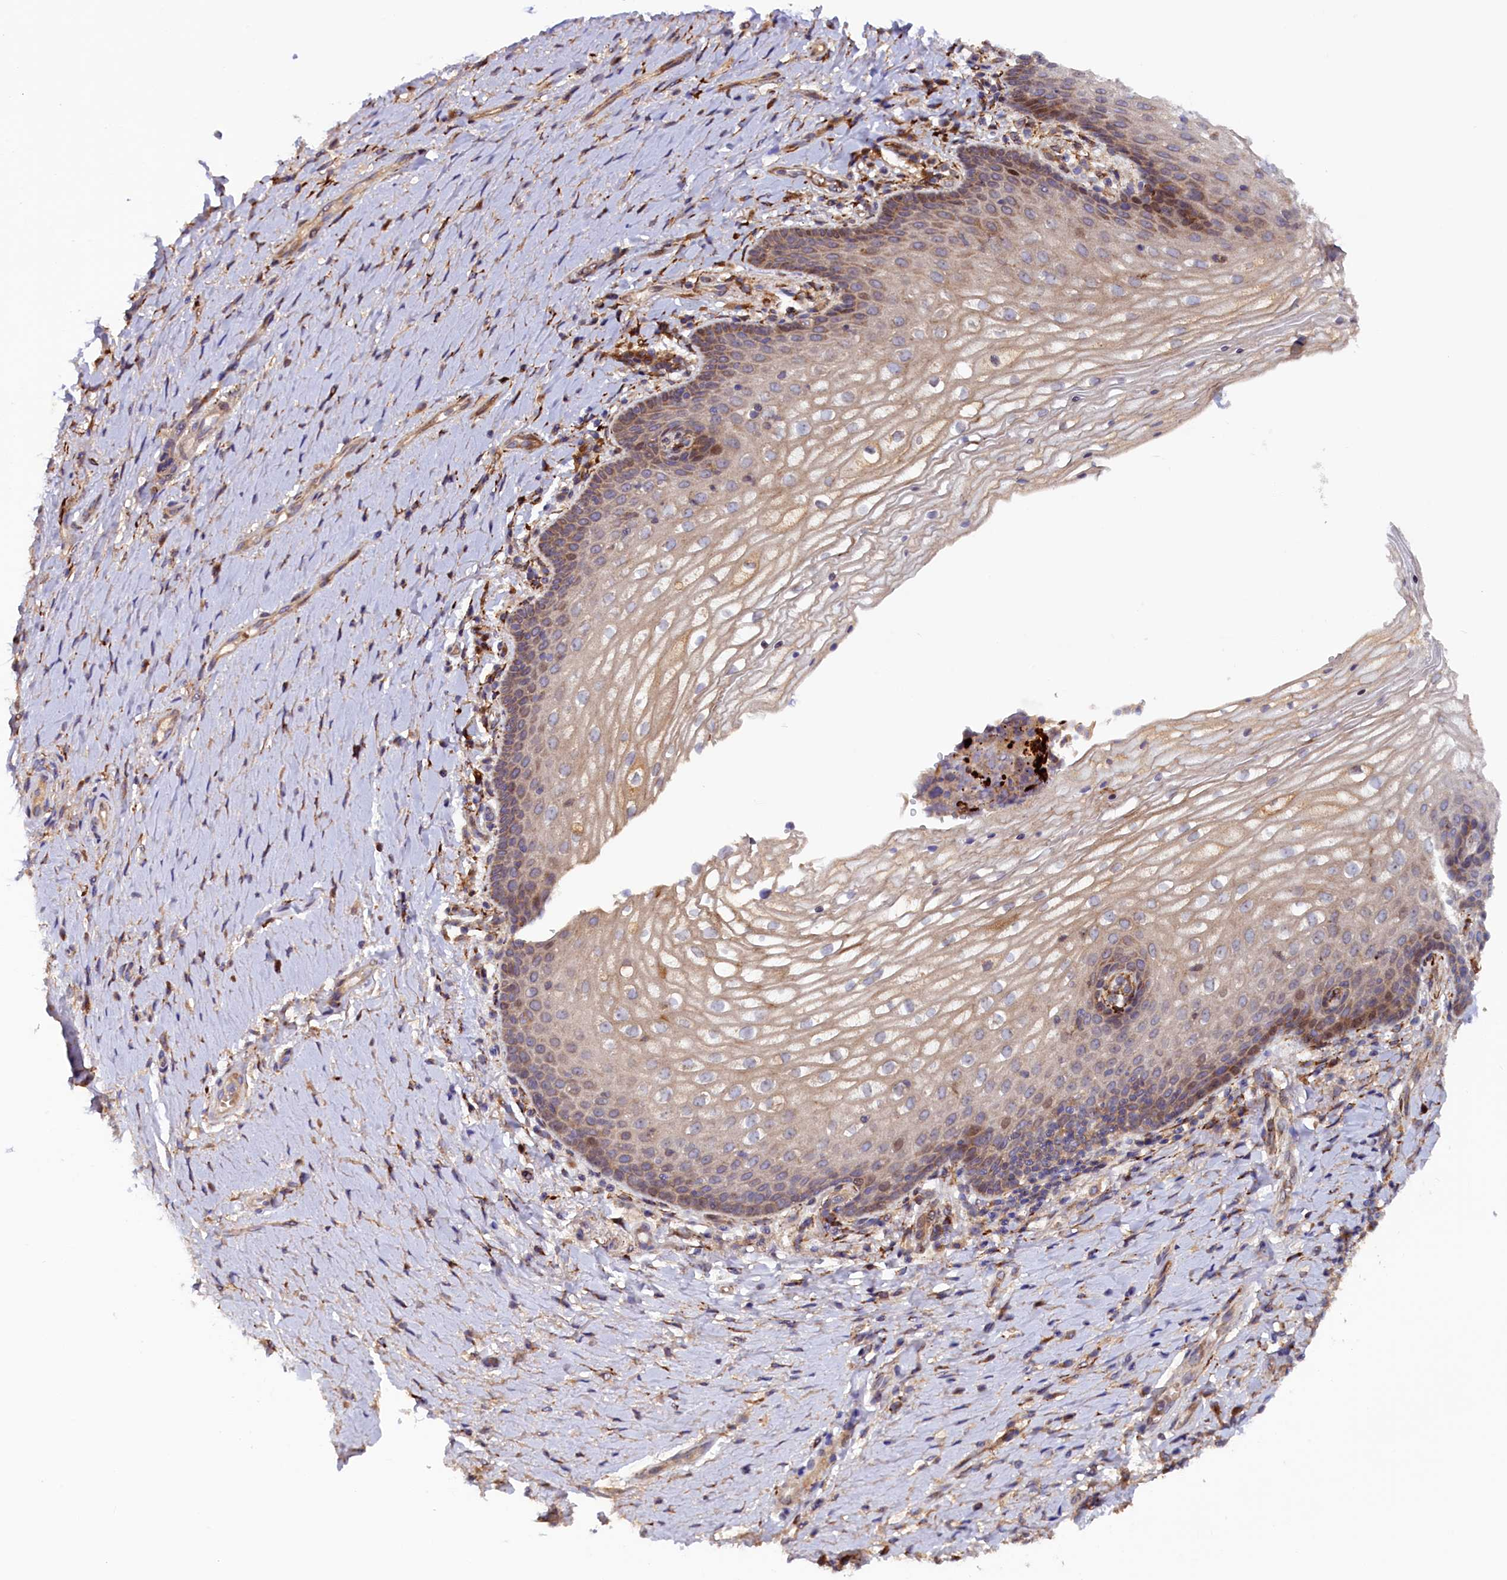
{"staining": {"intensity": "moderate", "quantity": "25%-75%", "location": "cytoplasmic/membranous"}, "tissue": "vagina", "cell_type": "Squamous epithelial cells", "image_type": "normal", "snomed": [{"axis": "morphology", "description": "Normal tissue, NOS"}, {"axis": "topography", "description": "Vagina"}], "caption": "Immunohistochemistry (IHC) histopathology image of unremarkable vagina: human vagina stained using immunohistochemistry (IHC) exhibits medium levels of moderate protein expression localized specifically in the cytoplasmic/membranous of squamous epithelial cells, appearing as a cytoplasmic/membranous brown color.", "gene": "ARRDC4", "patient": {"sex": "female", "age": 60}}